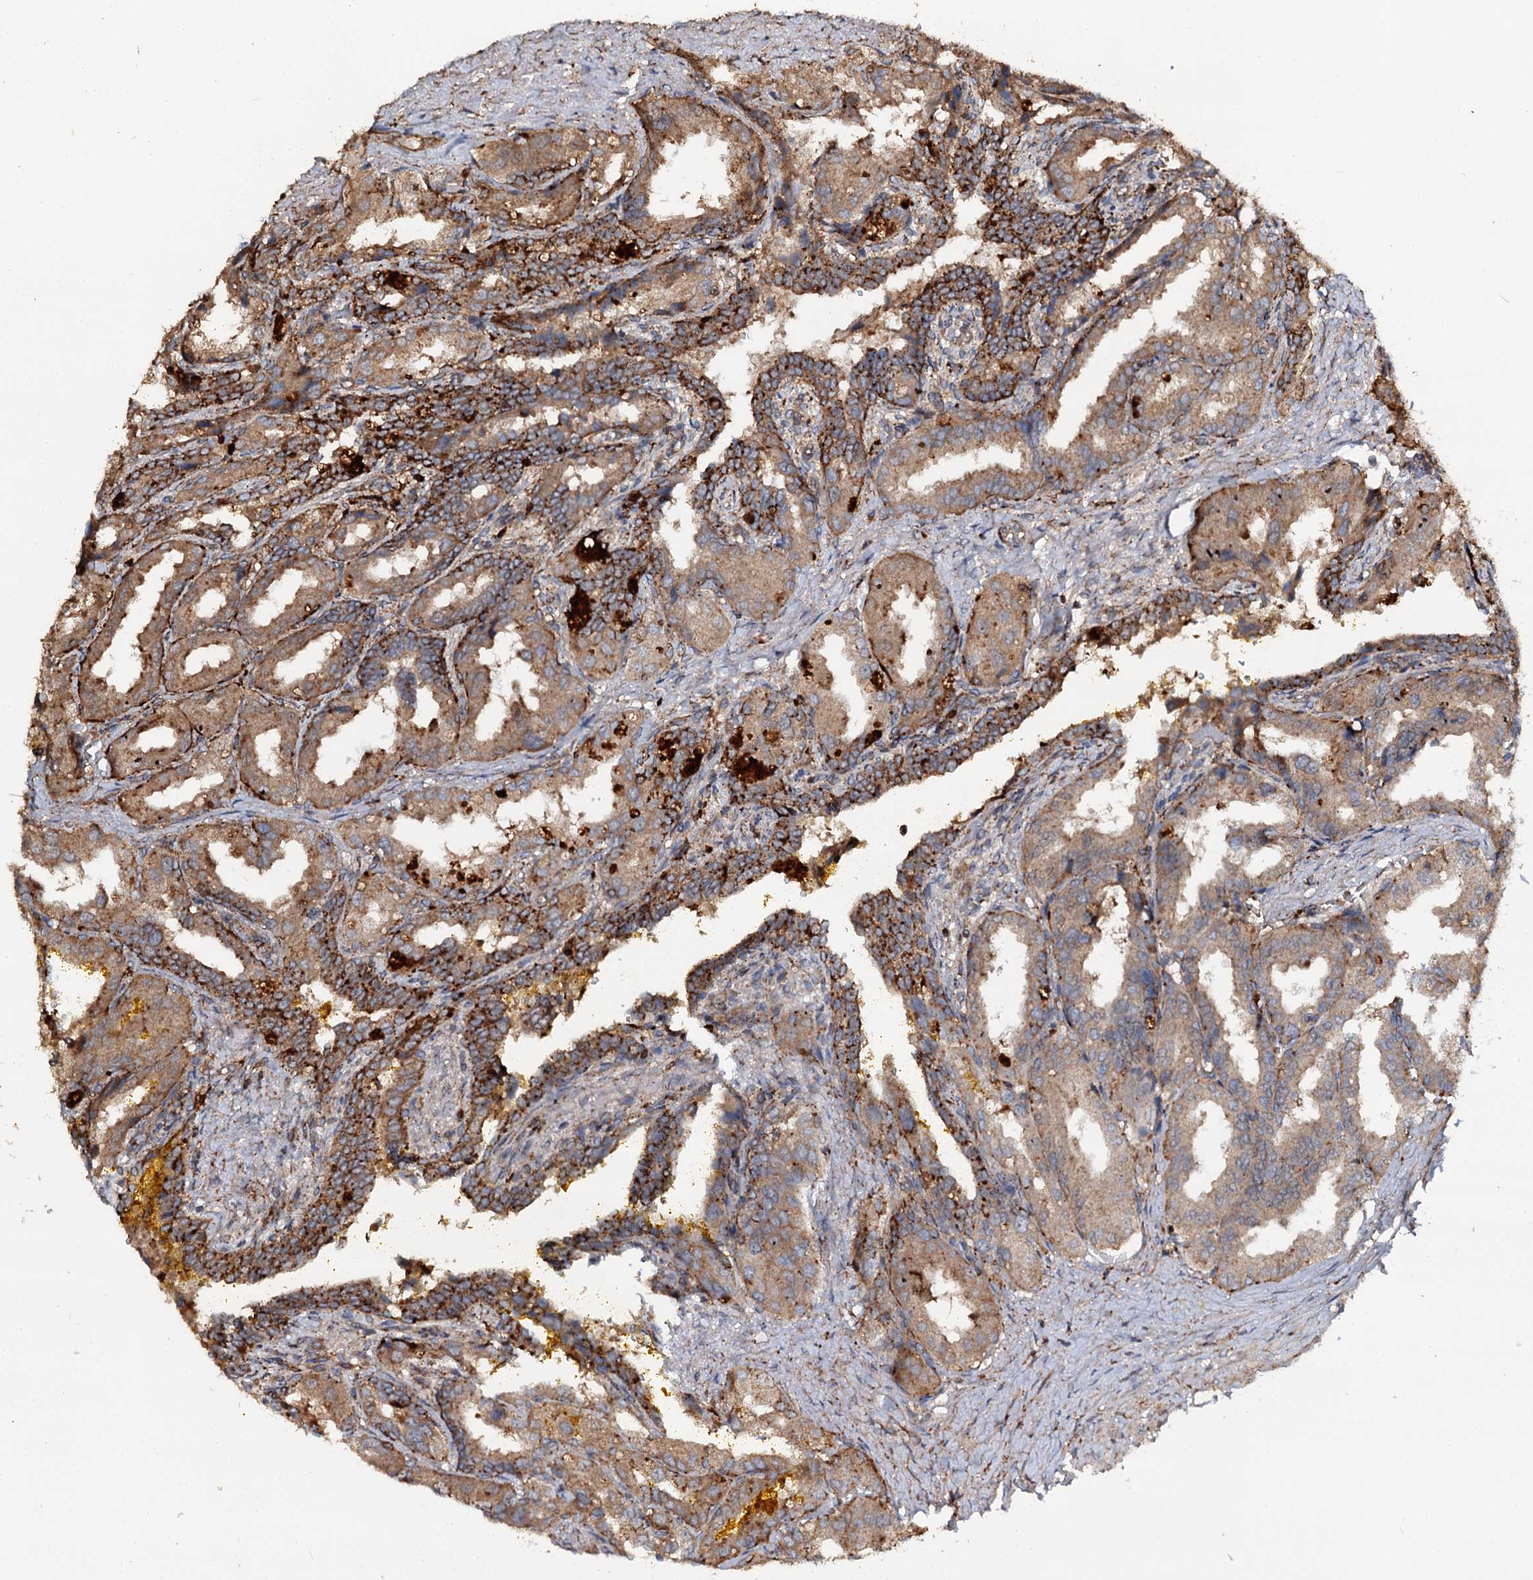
{"staining": {"intensity": "strong", "quantity": ">75%", "location": "cytoplasmic/membranous"}, "tissue": "seminal vesicle", "cell_type": "Glandular cells", "image_type": "normal", "snomed": [{"axis": "morphology", "description": "Normal tissue, NOS"}, {"axis": "topography", "description": "Seminal veicle"}], "caption": "A high-resolution image shows immunohistochemistry staining of normal seminal vesicle, which demonstrates strong cytoplasmic/membranous positivity in approximately >75% of glandular cells.", "gene": "WDR73", "patient": {"sex": "male", "age": 63}}